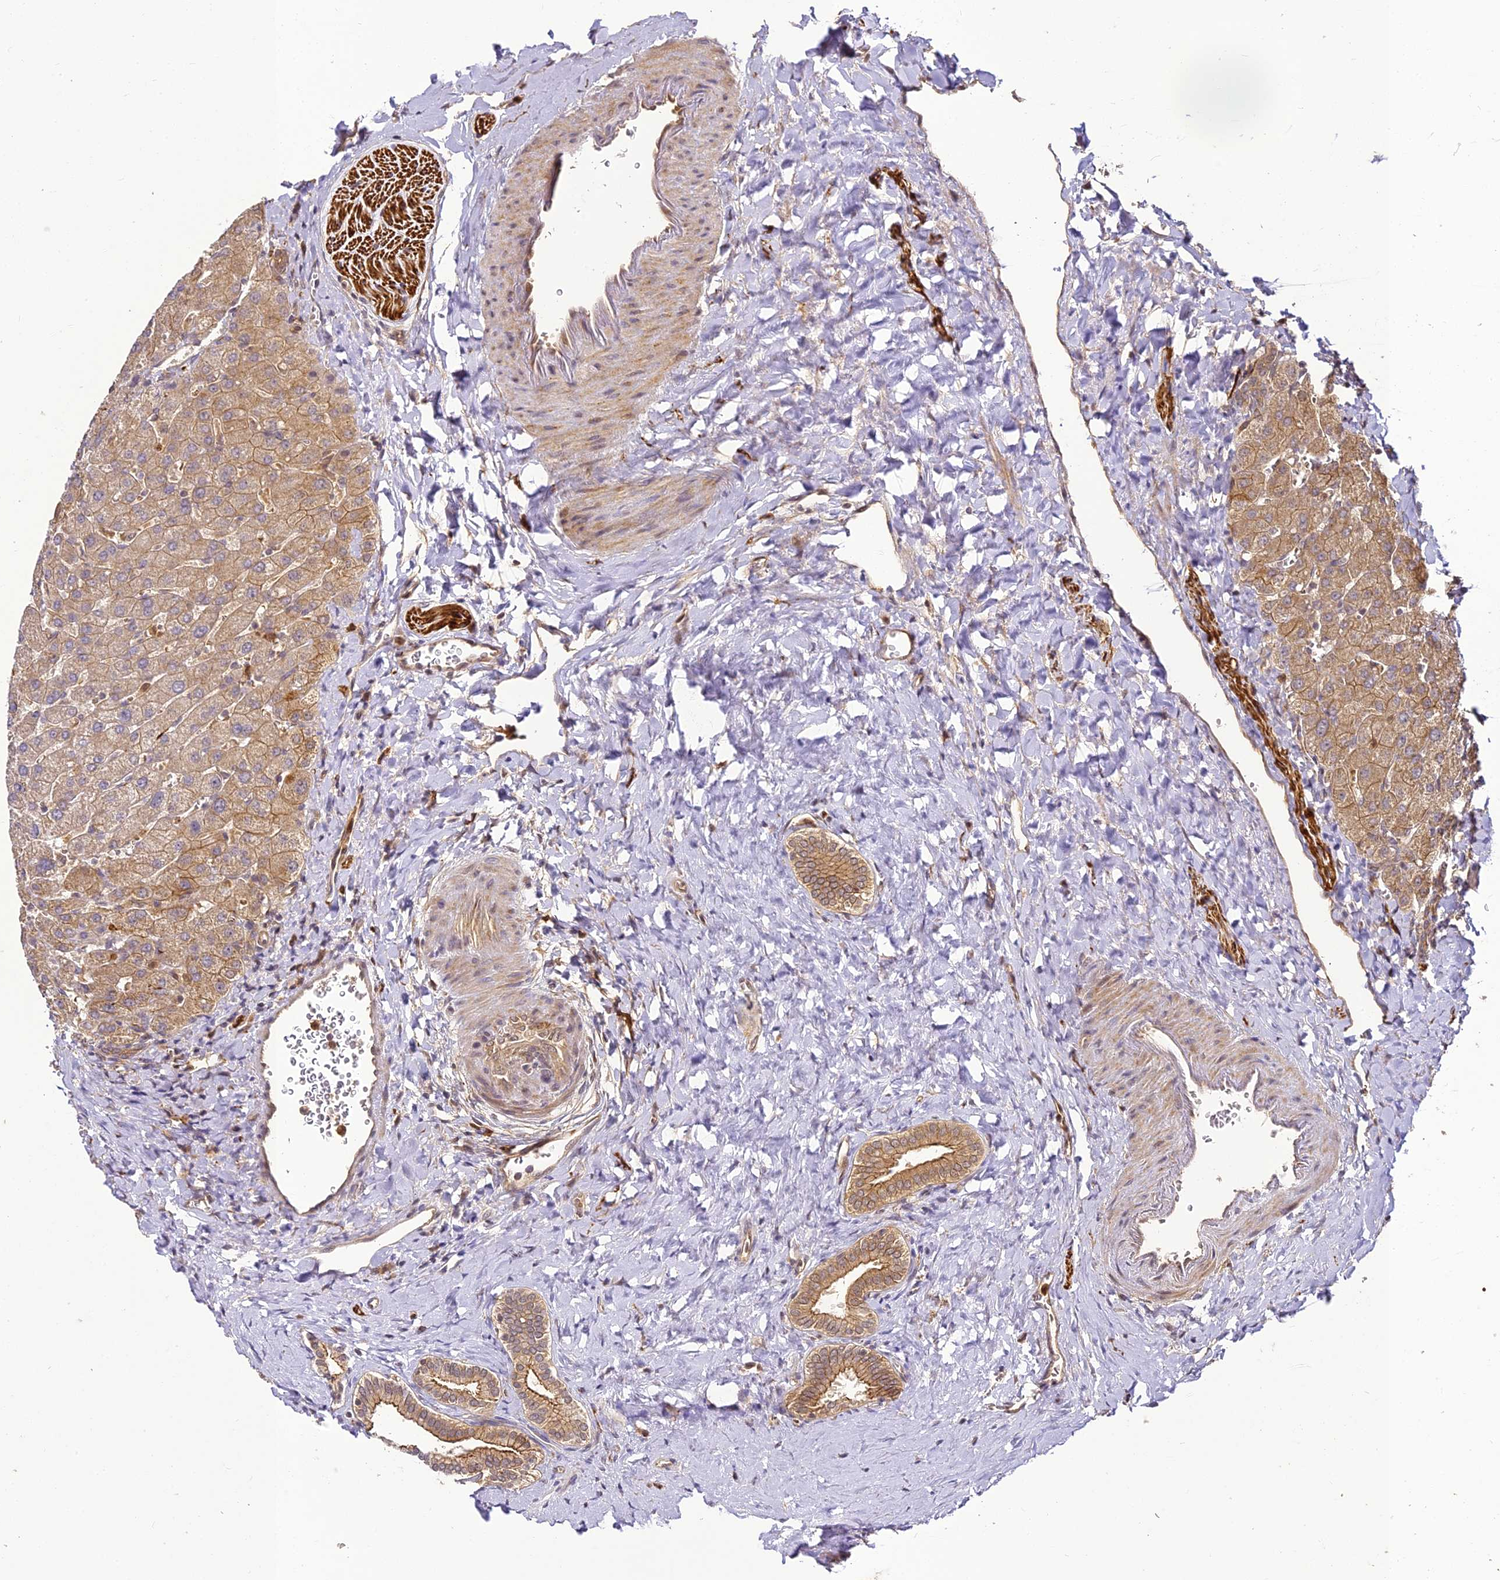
{"staining": {"intensity": "moderate", "quantity": "25%-75%", "location": "cytoplasmic/membranous"}, "tissue": "liver", "cell_type": "Cholangiocytes", "image_type": "normal", "snomed": [{"axis": "morphology", "description": "Normal tissue, NOS"}, {"axis": "topography", "description": "Liver"}], "caption": "Immunohistochemistry (DAB) staining of unremarkable human liver demonstrates moderate cytoplasmic/membranous protein expression in approximately 25%-75% of cholangiocytes. (Brightfield microscopy of DAB IHC at high magnification).", "gene": "BCDIN3D", "patient": {"sex": "male", "age": 55}}